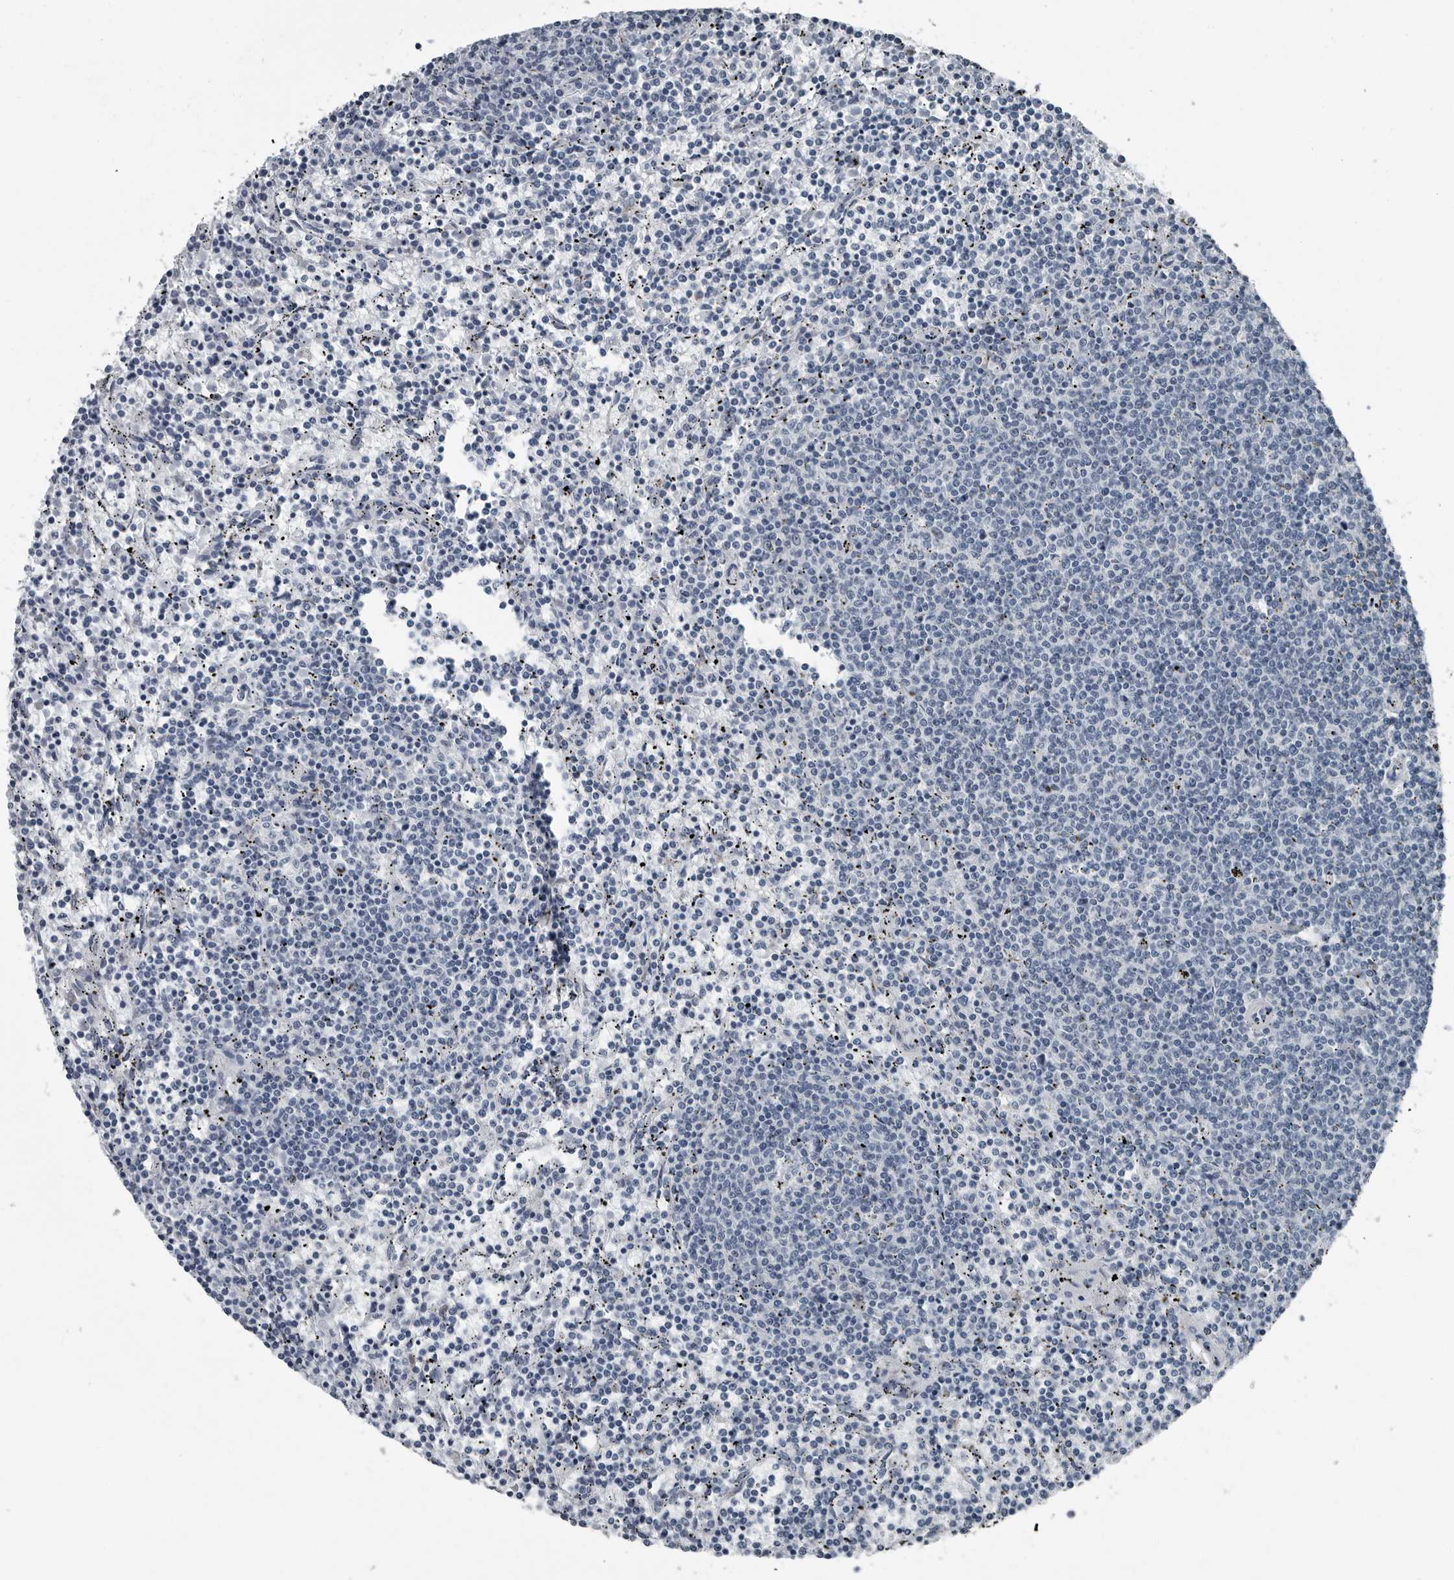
{"staining": {"intensity": "negative", "quantity": "none", "location": "none"}, "tissue": "lymphoma", "cell_type": "Tumor cells", "image_type": "cancer", "snomed": [{"axis": "morphology", "description": "Malignant lymphoma, non-Hodgkin's type, Low grade"}, {"axis": "topography", "description": "Spleen"}], "caption": "Tumor cells show no significant staining in lymphoma.", "gene": "PDCD11", "patient": {"sex": "female", "age": 50}}